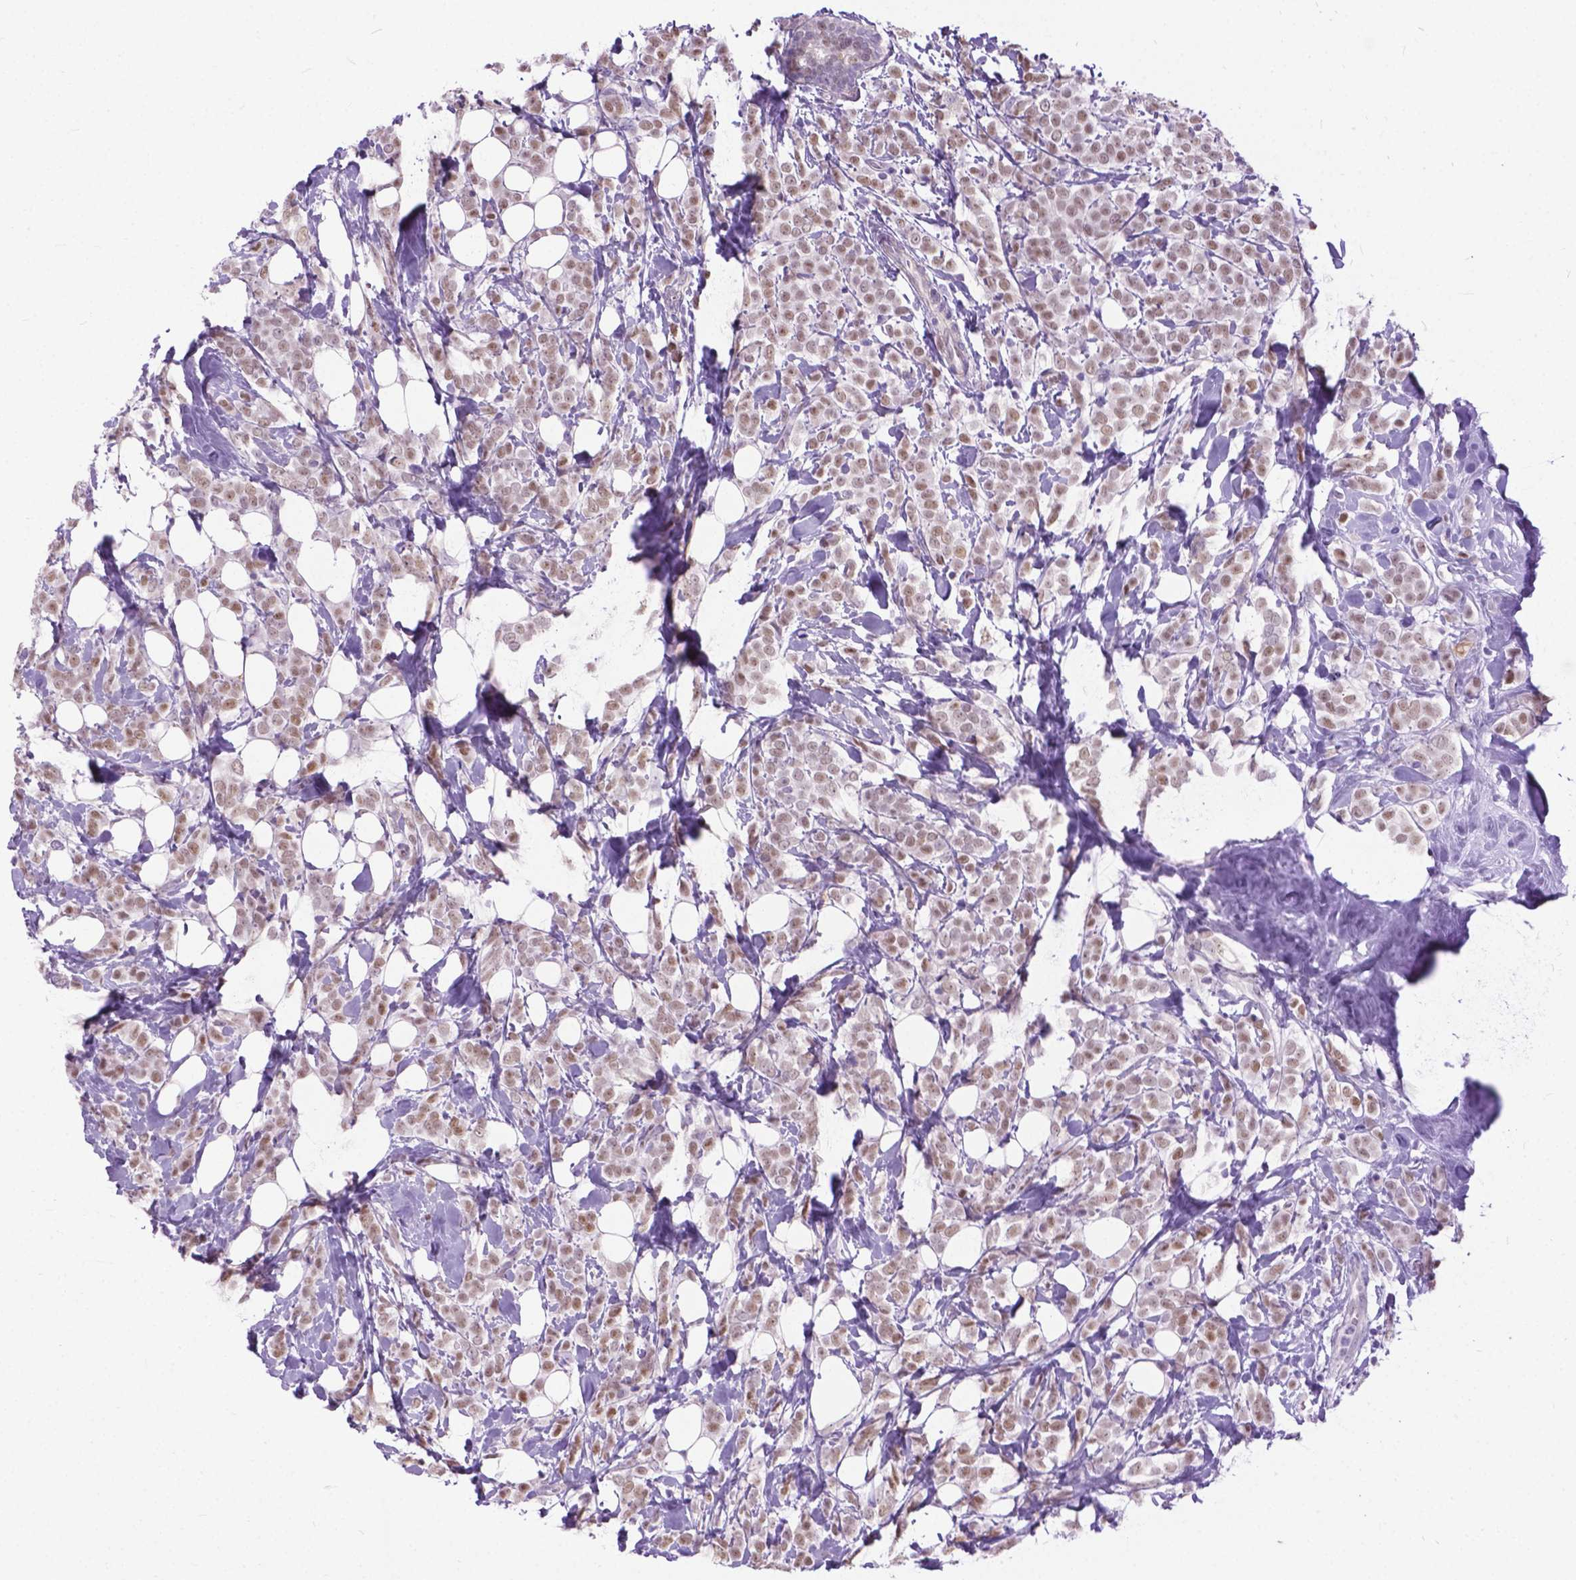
{"staining": {"intensity": "moderate", "quantity": ">75%", "location": "nuclear"}, "tissue": "breast cancer", "cell_type": "Tumor cells", "image_type": "cancer", "snomed": [{"axis": "morphology", "description": "Lobular carcinoma"}, {"axis": "topography", "description": "Breast"}], "caption": "Protein staining by immunohistochemistry (IHC) shows moderate nuclear expression in approximately >75% of tumor cells in breast lobular carcinoma.", "gene": "APCDD1L", "patient": {"sex": "female", "age": 49}}